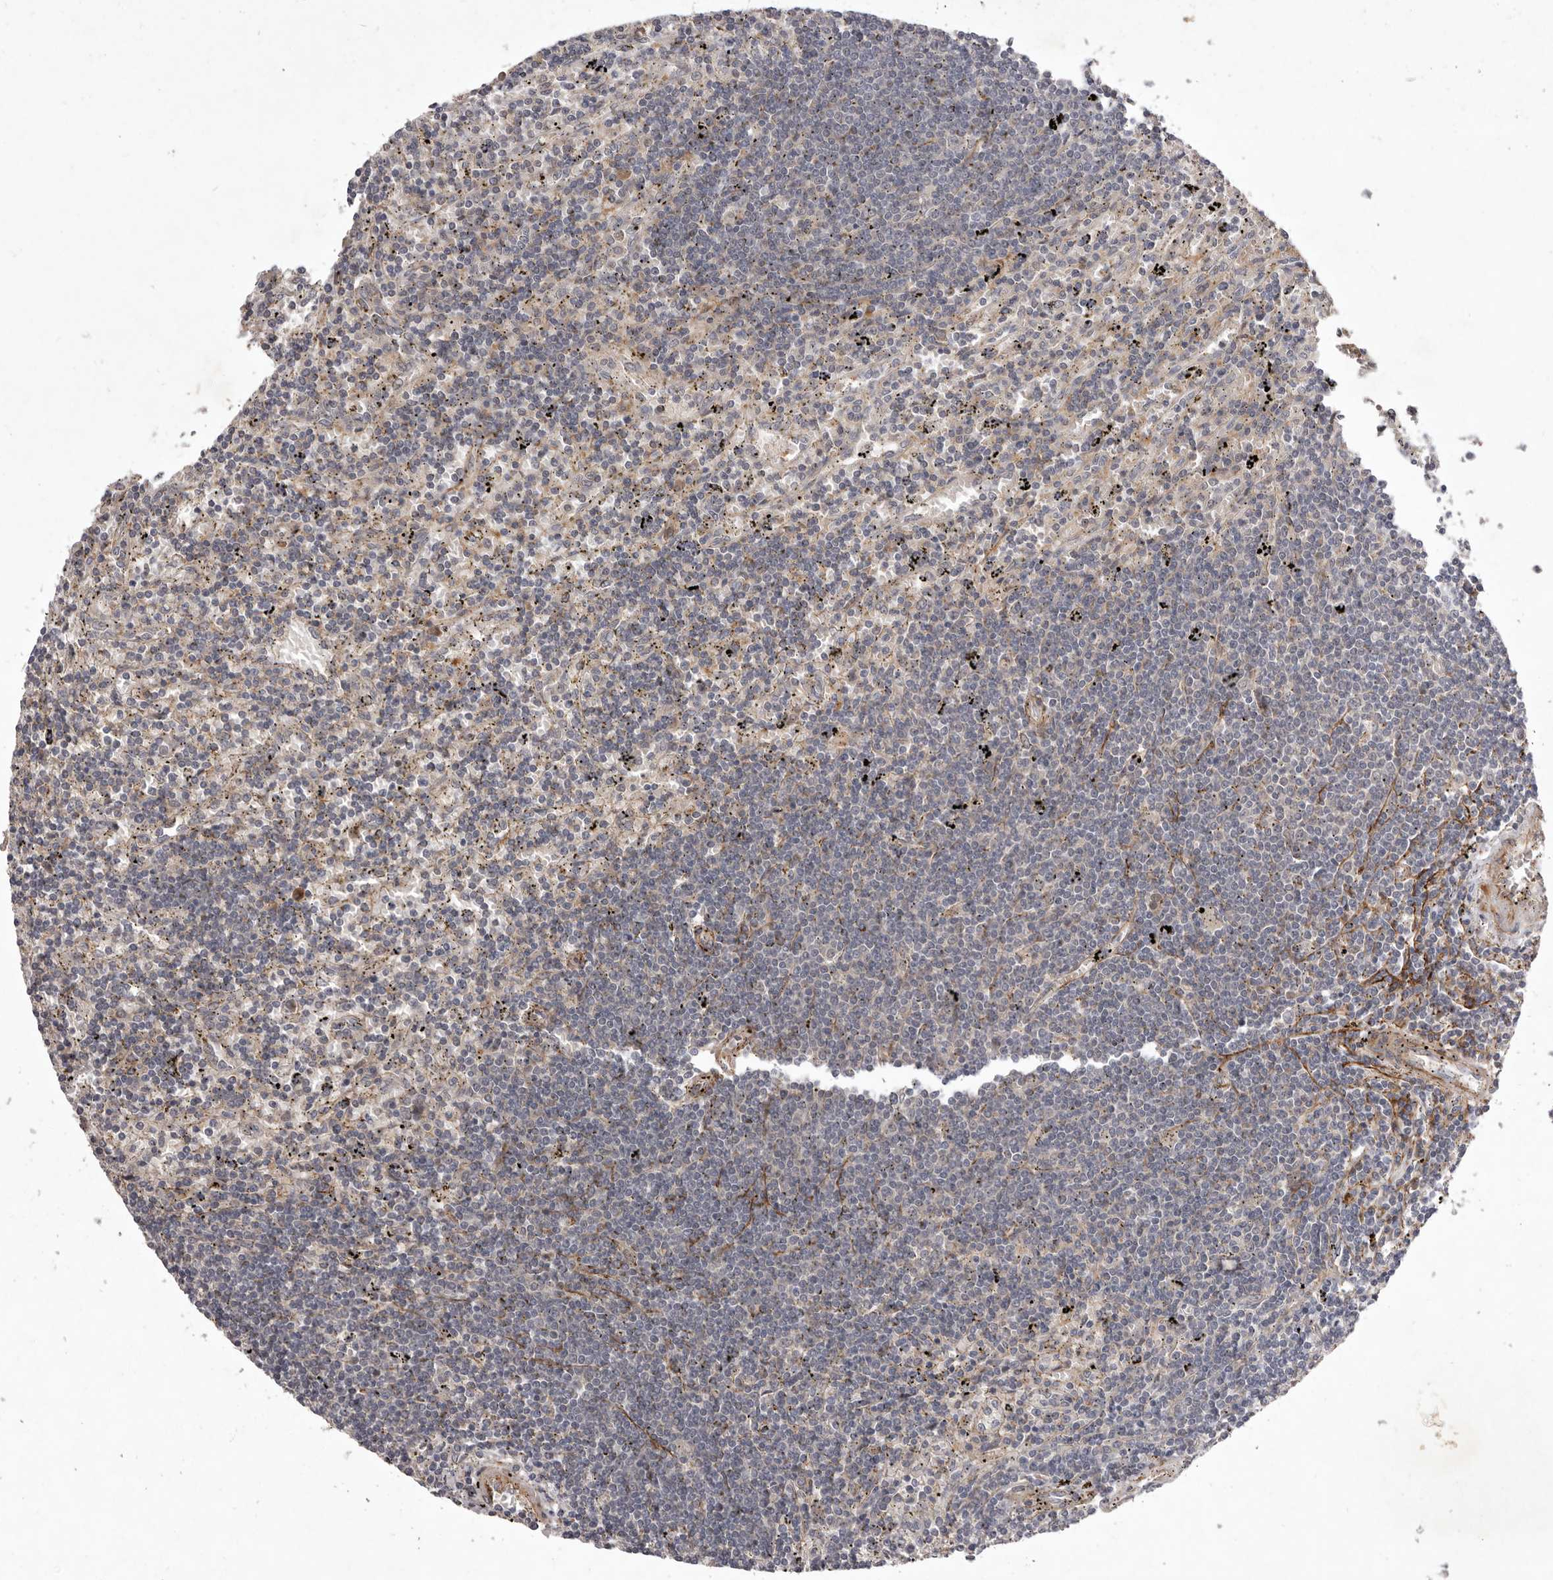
{"staining": {"intensity": "negative", "quantity": "none", "location": "none"}, "tissue": "lymphoma", "cell_type": "Tumor cells", "image_type": "cancer", "snomed": [{"axis": "morphology", "description": "Malignant lymphoma, non-Hodgkin's type, Low grade"}, {"axis": "topography", "description": "Spleen"}], "caption": "The IHC histopathology image has no significant positivity in tumor cells of lymphoma tissue.", "gene": "HBS1L", "patient": {"sex": "male", "age": 76}}